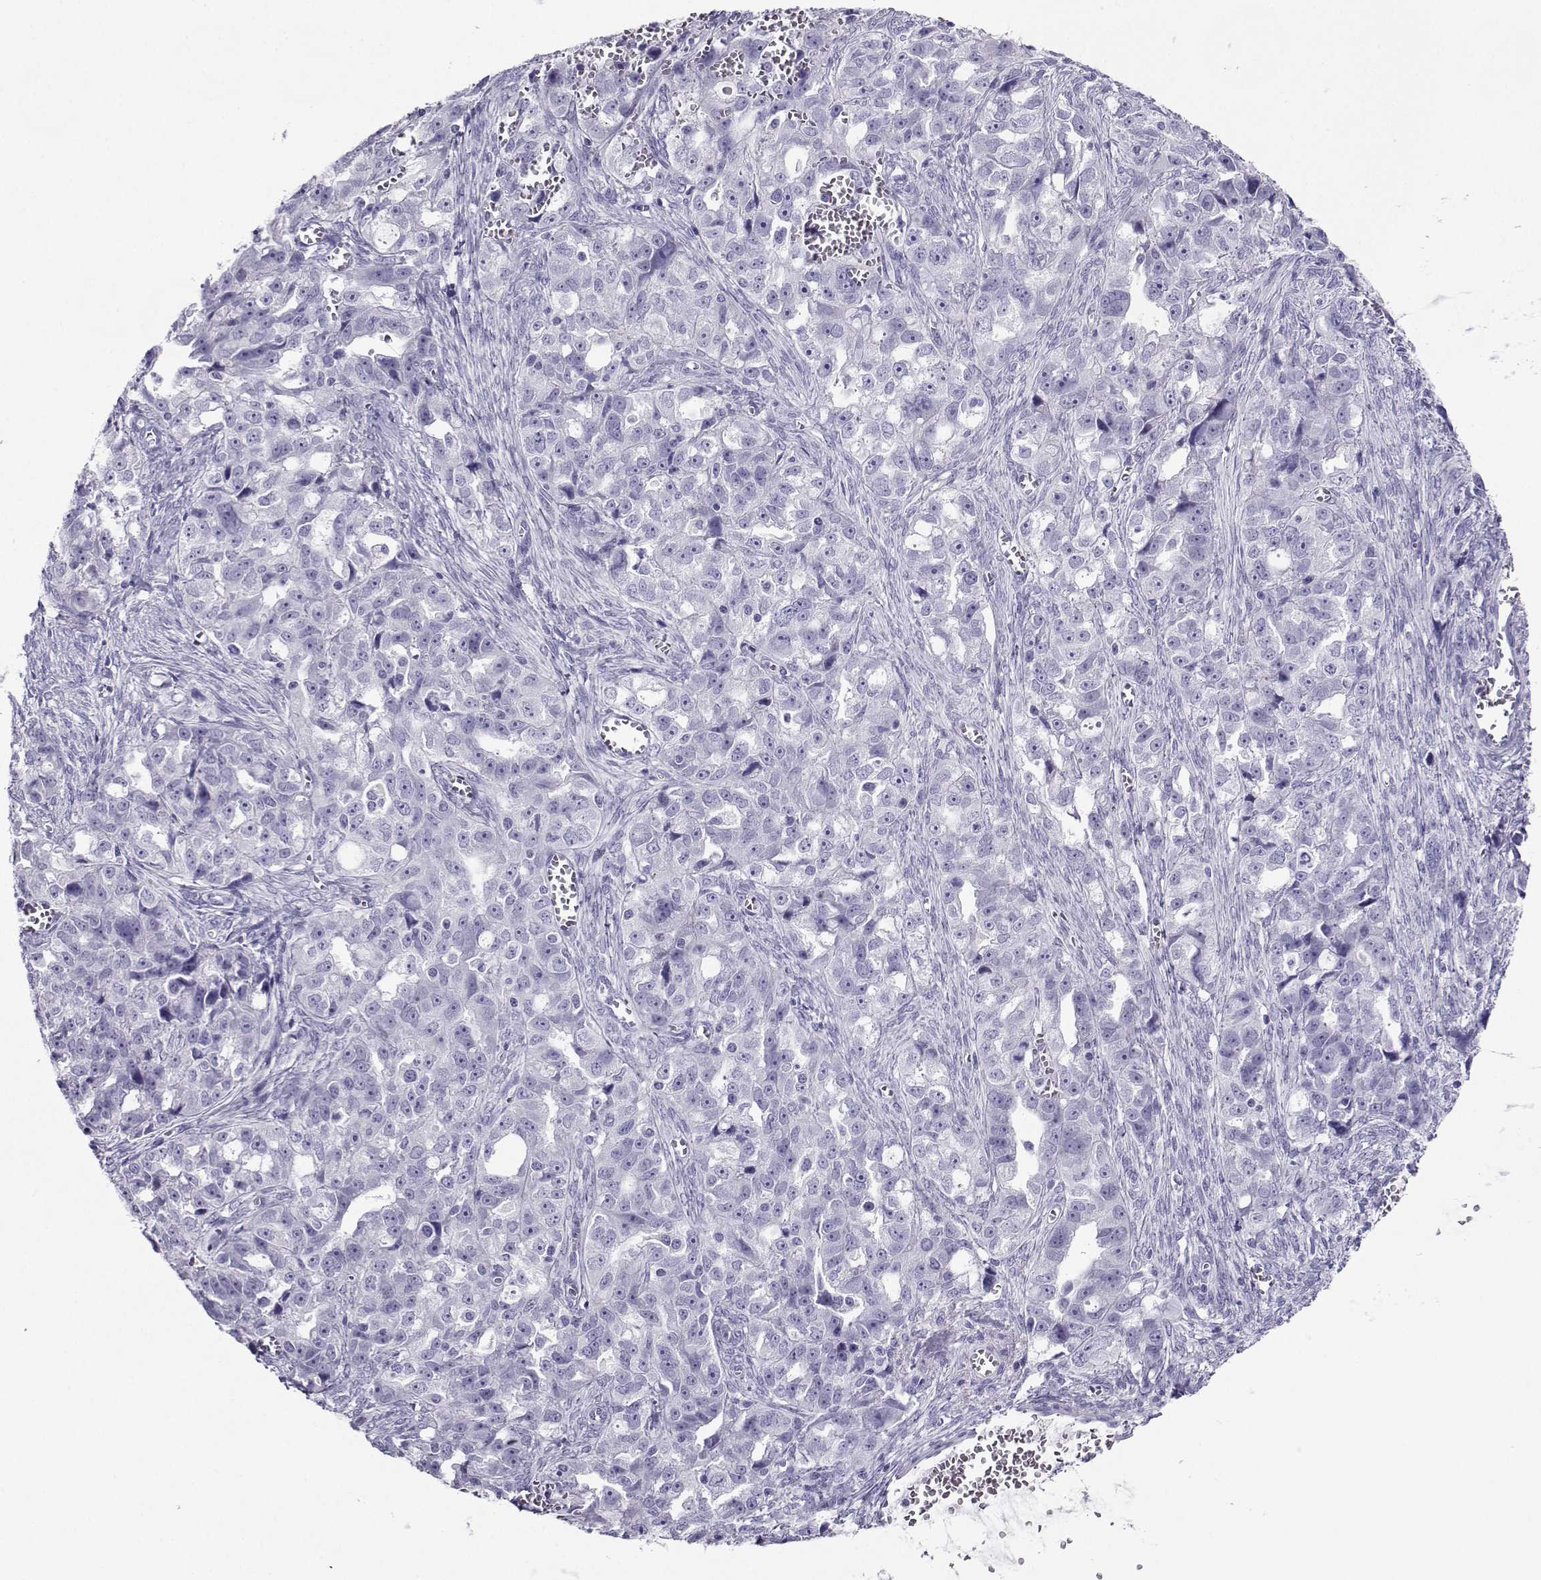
{"staining": {"intensity": "negative", "quantity": "none", "location": "none"}, "tissue": "ovarian cancer", "cell_type": "Tumor cells", "image_type": "cancer", "snomed": [{"axis": "morphology", "description": "Cystadenocarcinoma, serous, NOS"}, {"axis": "topography", "description": "Ovary"}], "caption": "Tumor cells show no significant protein positivity in serous cystadenocarcinoma (ovarian).", "gene": "CRYBB1", "patient": {"sex": "female", "age": 51}}